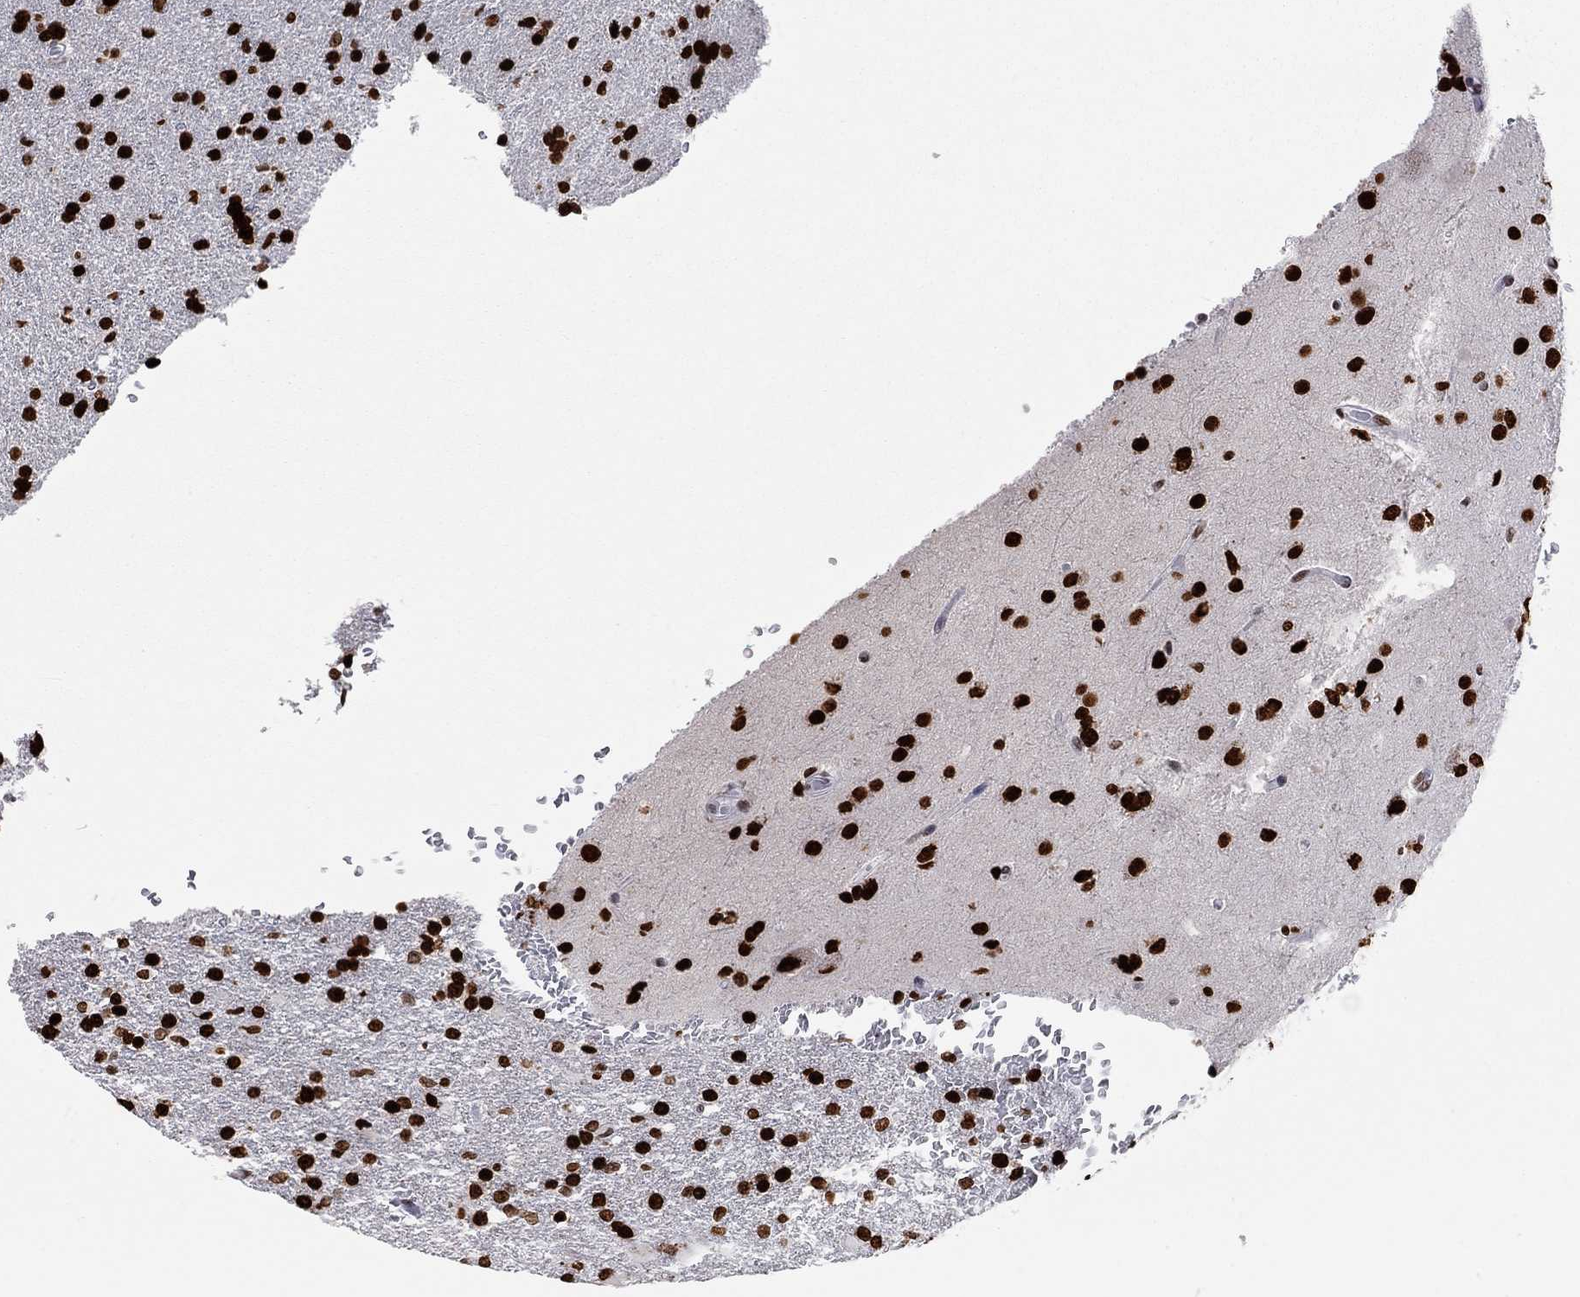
{"staining": {"intensity": "strong", "quantity": ">75%", "location": "nuclear"}, "tissue": "glioma", "cell_type": "Tumor cells", "image_type": "cancer", "snomed": [{"axis": "morphology", "description": "Glioma, malignant, High grade"}, {"axis": "topography", "description": "Brain"}], "caption": "Protein staining of glioma tissue exhibits strong nuclear staining in approximately >75% of tumor cells.", "gene": "H2AX", "patient": {"sex": "male", "age": 68}}